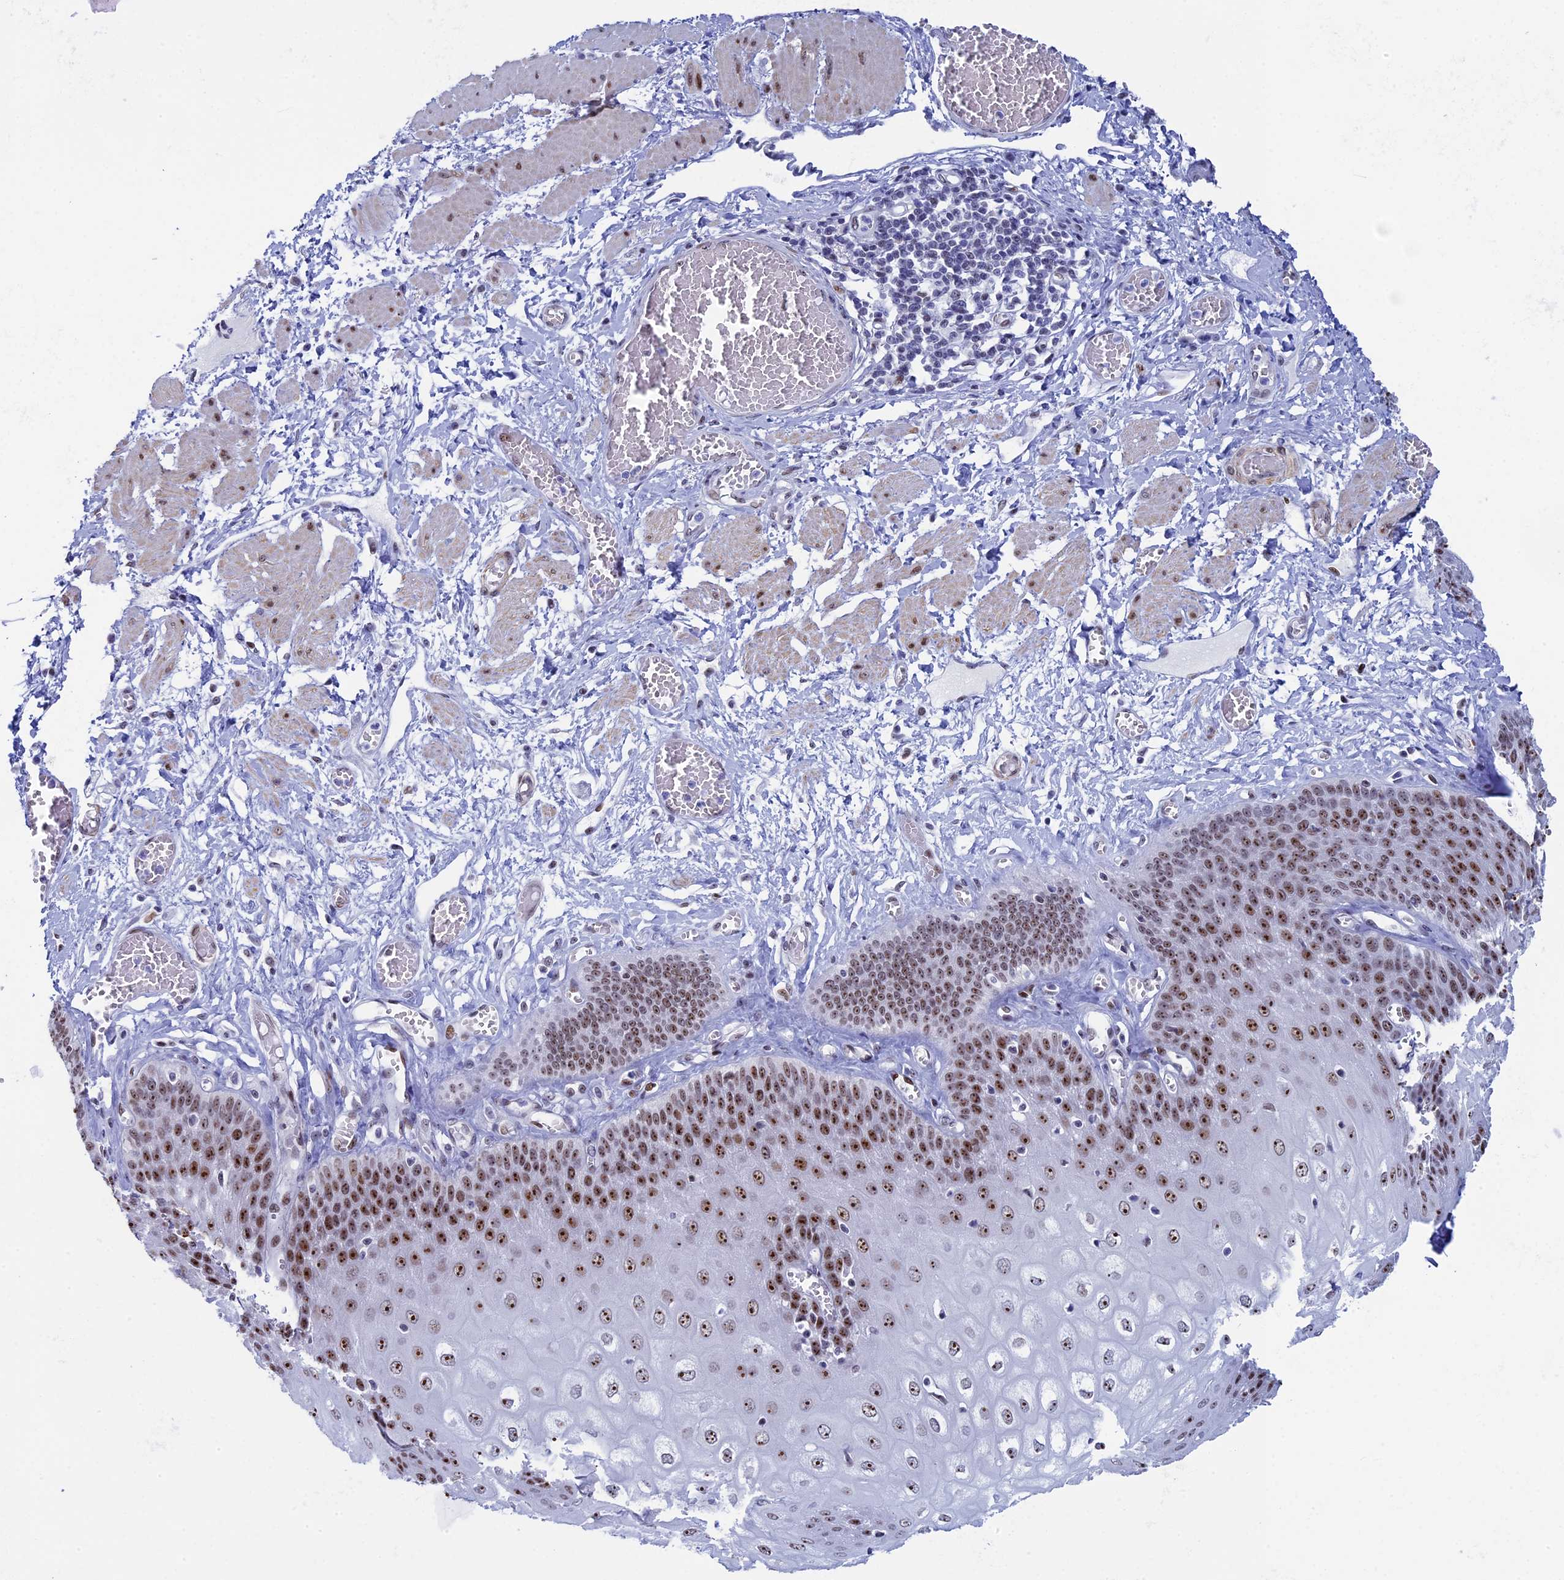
{"staining": {"intensity": "strong", "quantity": ">75%", "location": "nuclear"}, "tissue": "esophagus", "cell_type": "Squamous epithelial cells", "image_type": "normal", "snomed": [{"axis": "morphology", "description": "Normal tissue, NOS"}, {"axis": "topography", "description": "Esophagus"}], "caption": "Squamous epithelial cells exhibit high levels of strong nuclear positivity in approximately >75% of cells in unremarkable human esophagus.", "gene": "CCDC86", "patient": {"sex": "male", "age": 60}}